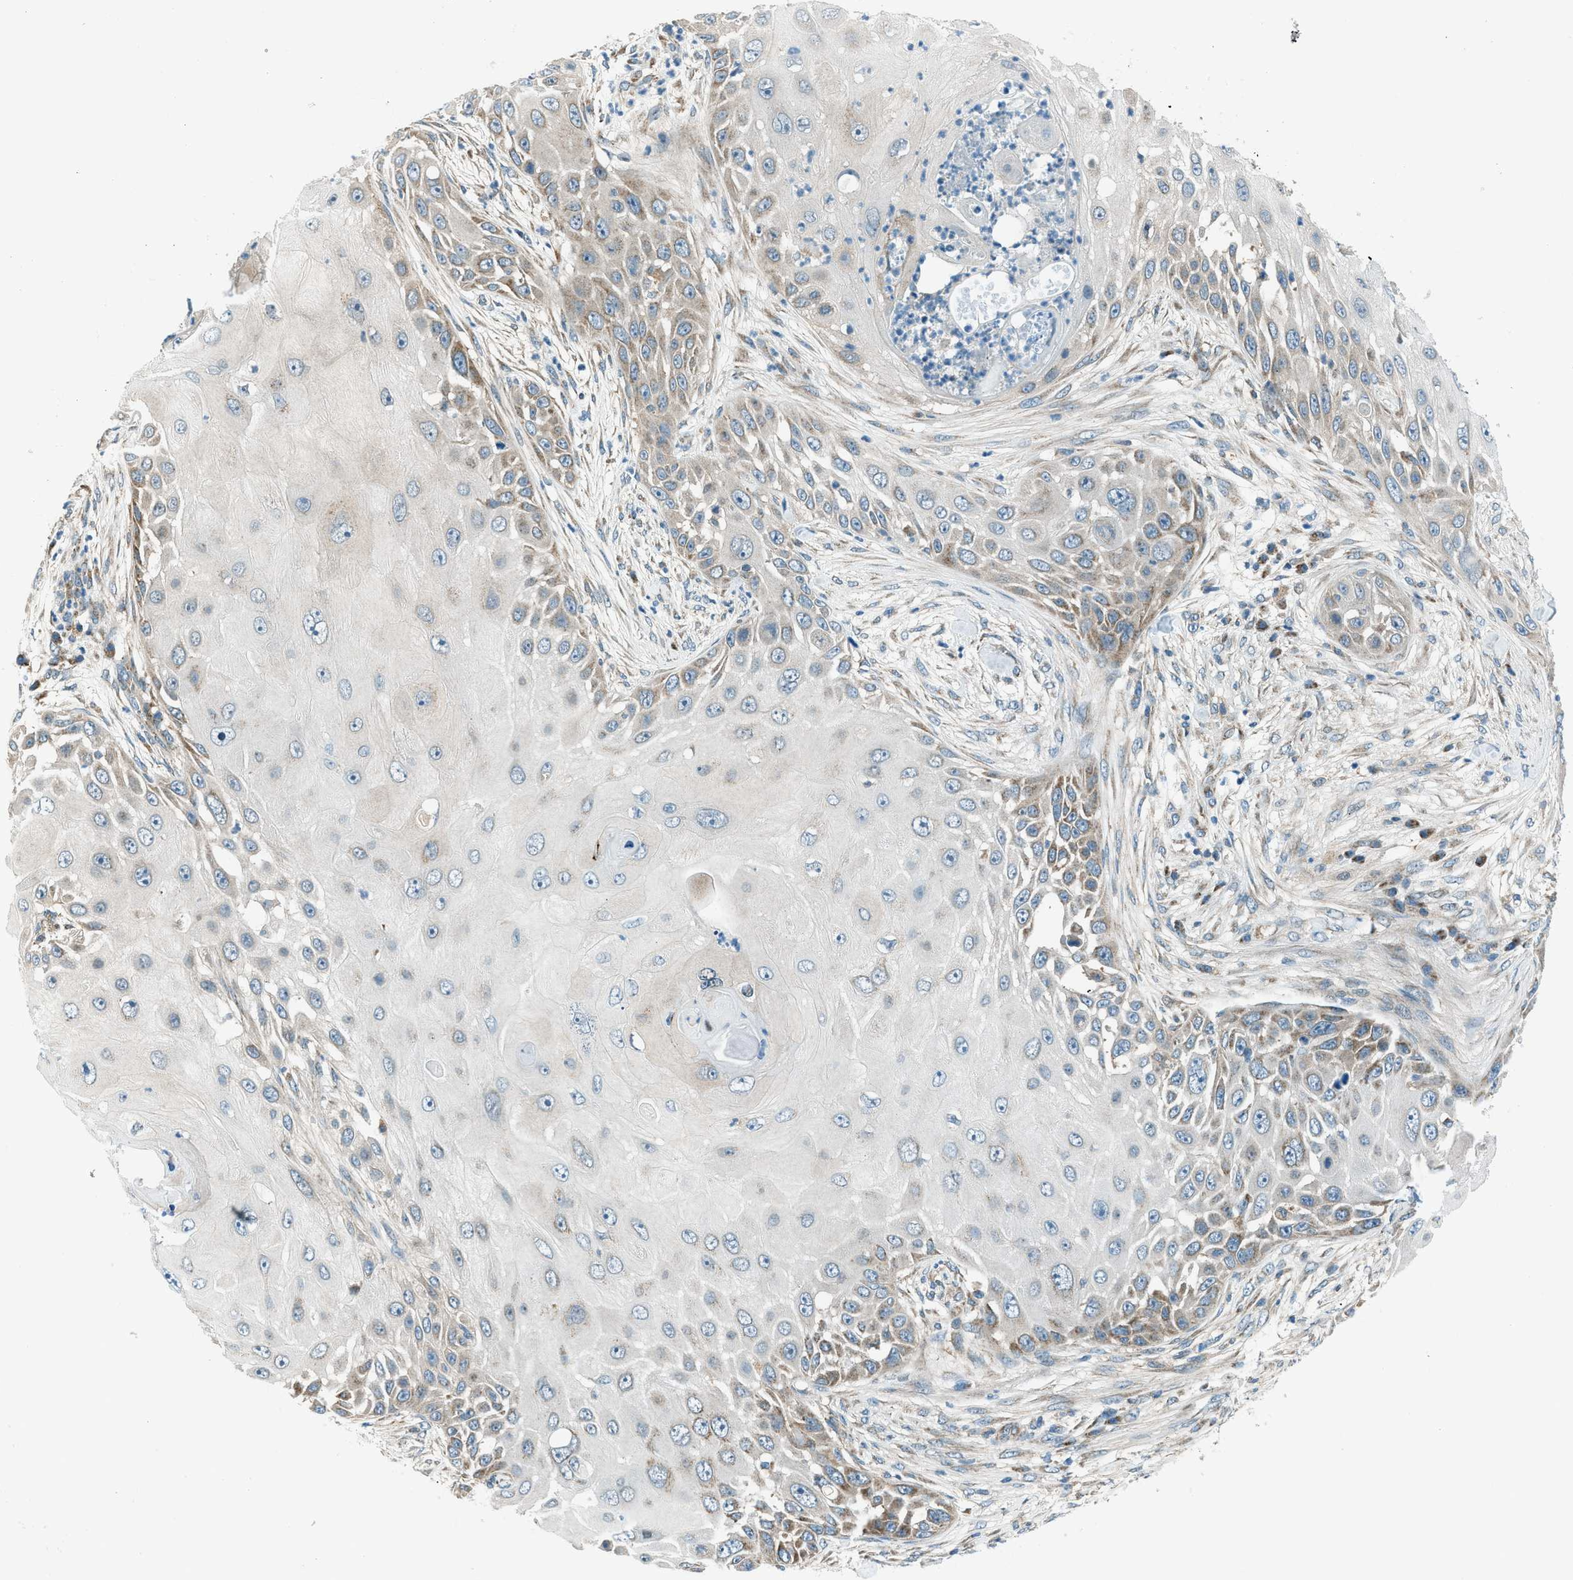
{"staining": {"intensity": "moderate", "quantity": "<25%", "location": "cytoplasmic/membranous"}, "tissue": "skin cancer", "cell_type": "Tumor cells", "image_type": "cancer", "snomed": [{"axis": "morphology", "description": "Squamous cell carcinoma, NOS"}, {"axis": "topography", "description": "Skin"}], "caption": "This image exhibits squamous cell carcinoma (skin) stained with immunohistochemistry to label a protein in brown. The cytoplasmic/membranous of tumor cells show moderate positivity for the protein. Nuclei are counter-stained blue.", "gene": "PIGG", "patient": {"sex": "female", "age": 44}}